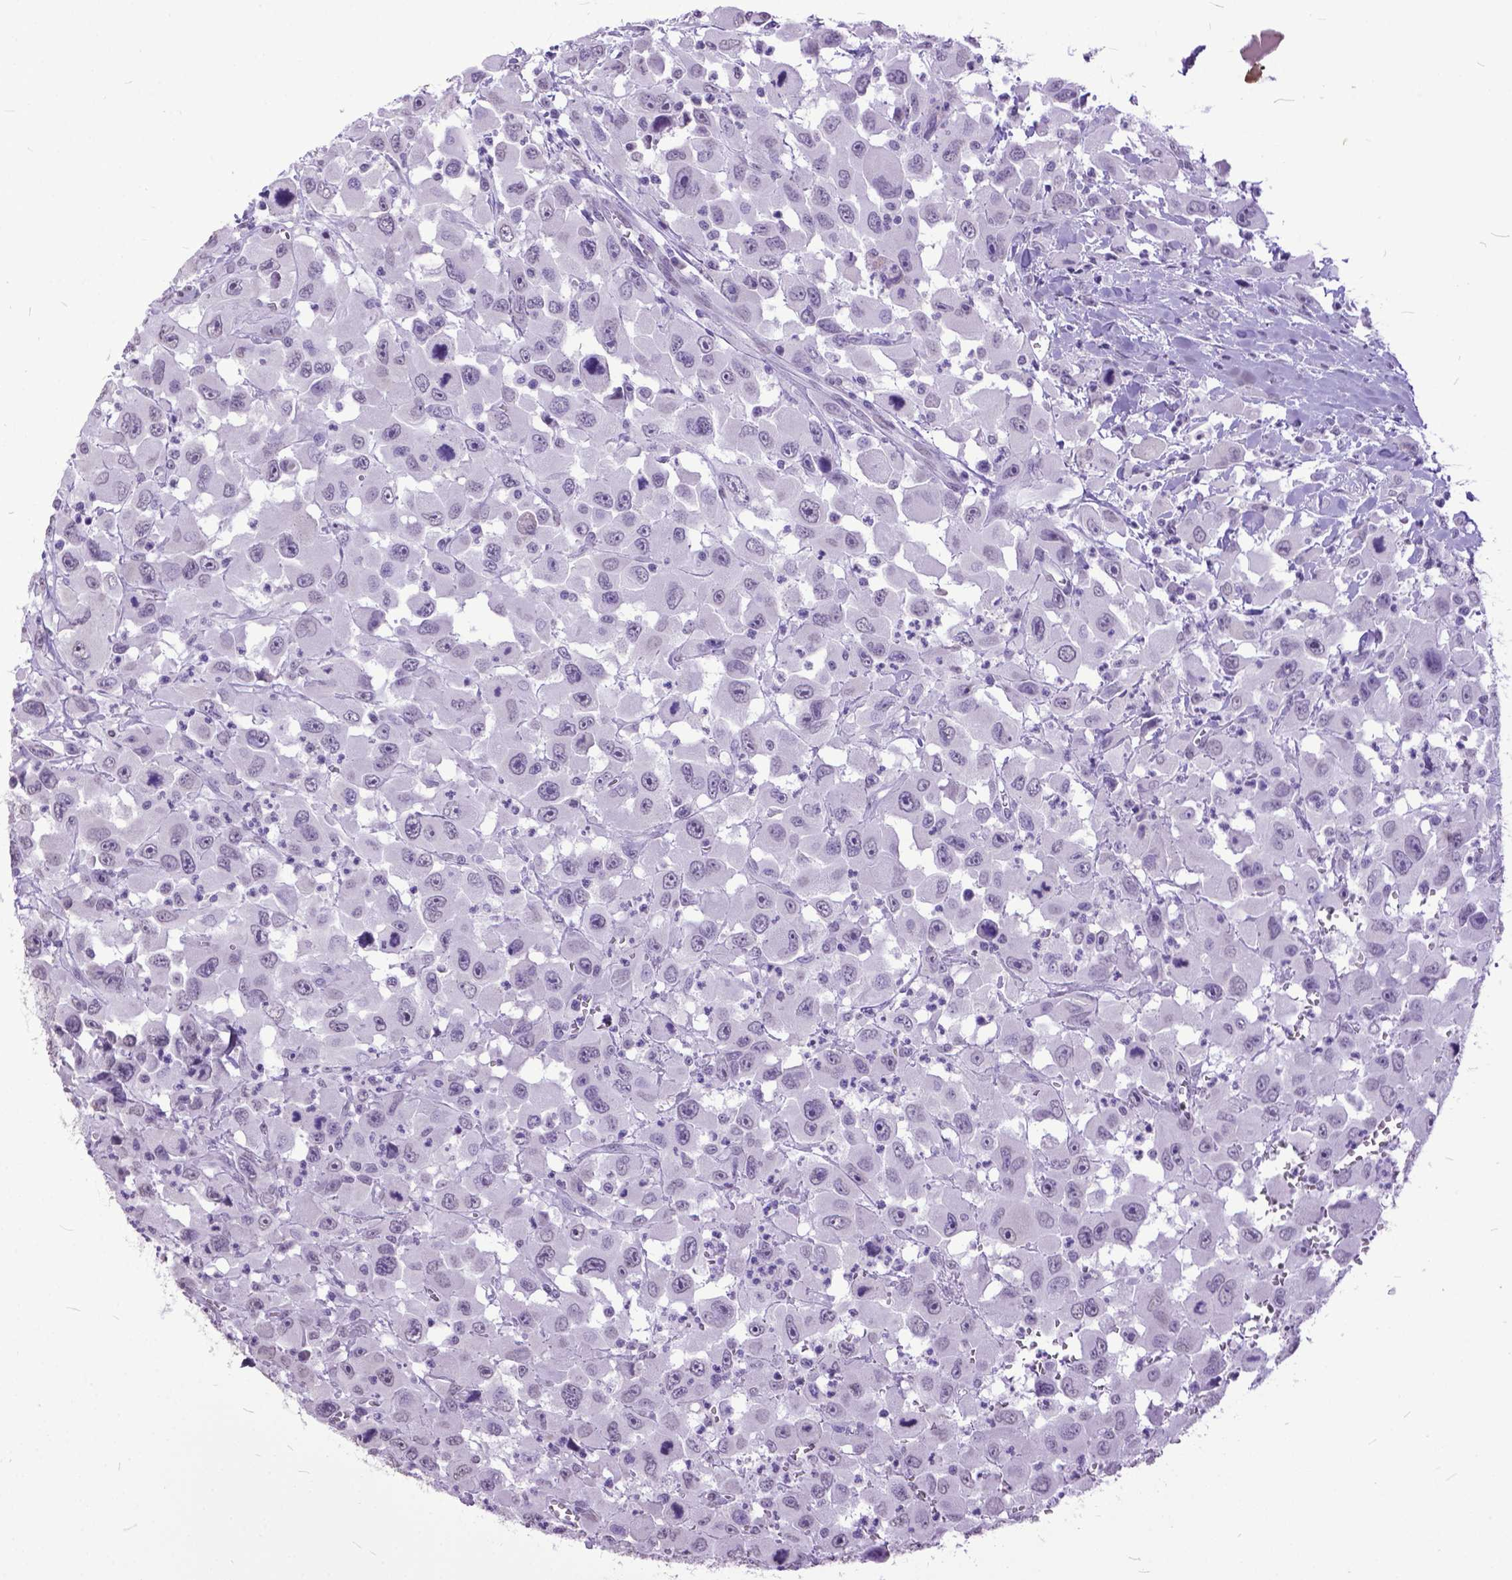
{"staining": {"intensity": "negative", "quantity": "none", "location": "none"}, "tissue": "head and neck cancer", "cell_type": "Tumor cells", "image_type": "cancer", "snomed": [{"axis": "morphology", "description": "Squamous cell carcinoma, NOS"}, {"axis": "morphology", "description": "Squamous cell carcinoma, metastatic, NOS"}, {"axis": "topography", "description": "Oral tissue"}, {"axis": "topography", "description": "Head-Neck"}], "caption": "Immunohistochemical staining of human head and neck cancer exhibits no significant expression in tumor cells. Brightfield microscopy of immunohistochemistry (IHC) stained with DAB (3,3'-diaminobenzidine) (brown) and hematoxylin (blue), captured at high magnification.", "gene": "MARCHF10", "patient": {"sex": "female", "age": 85}}